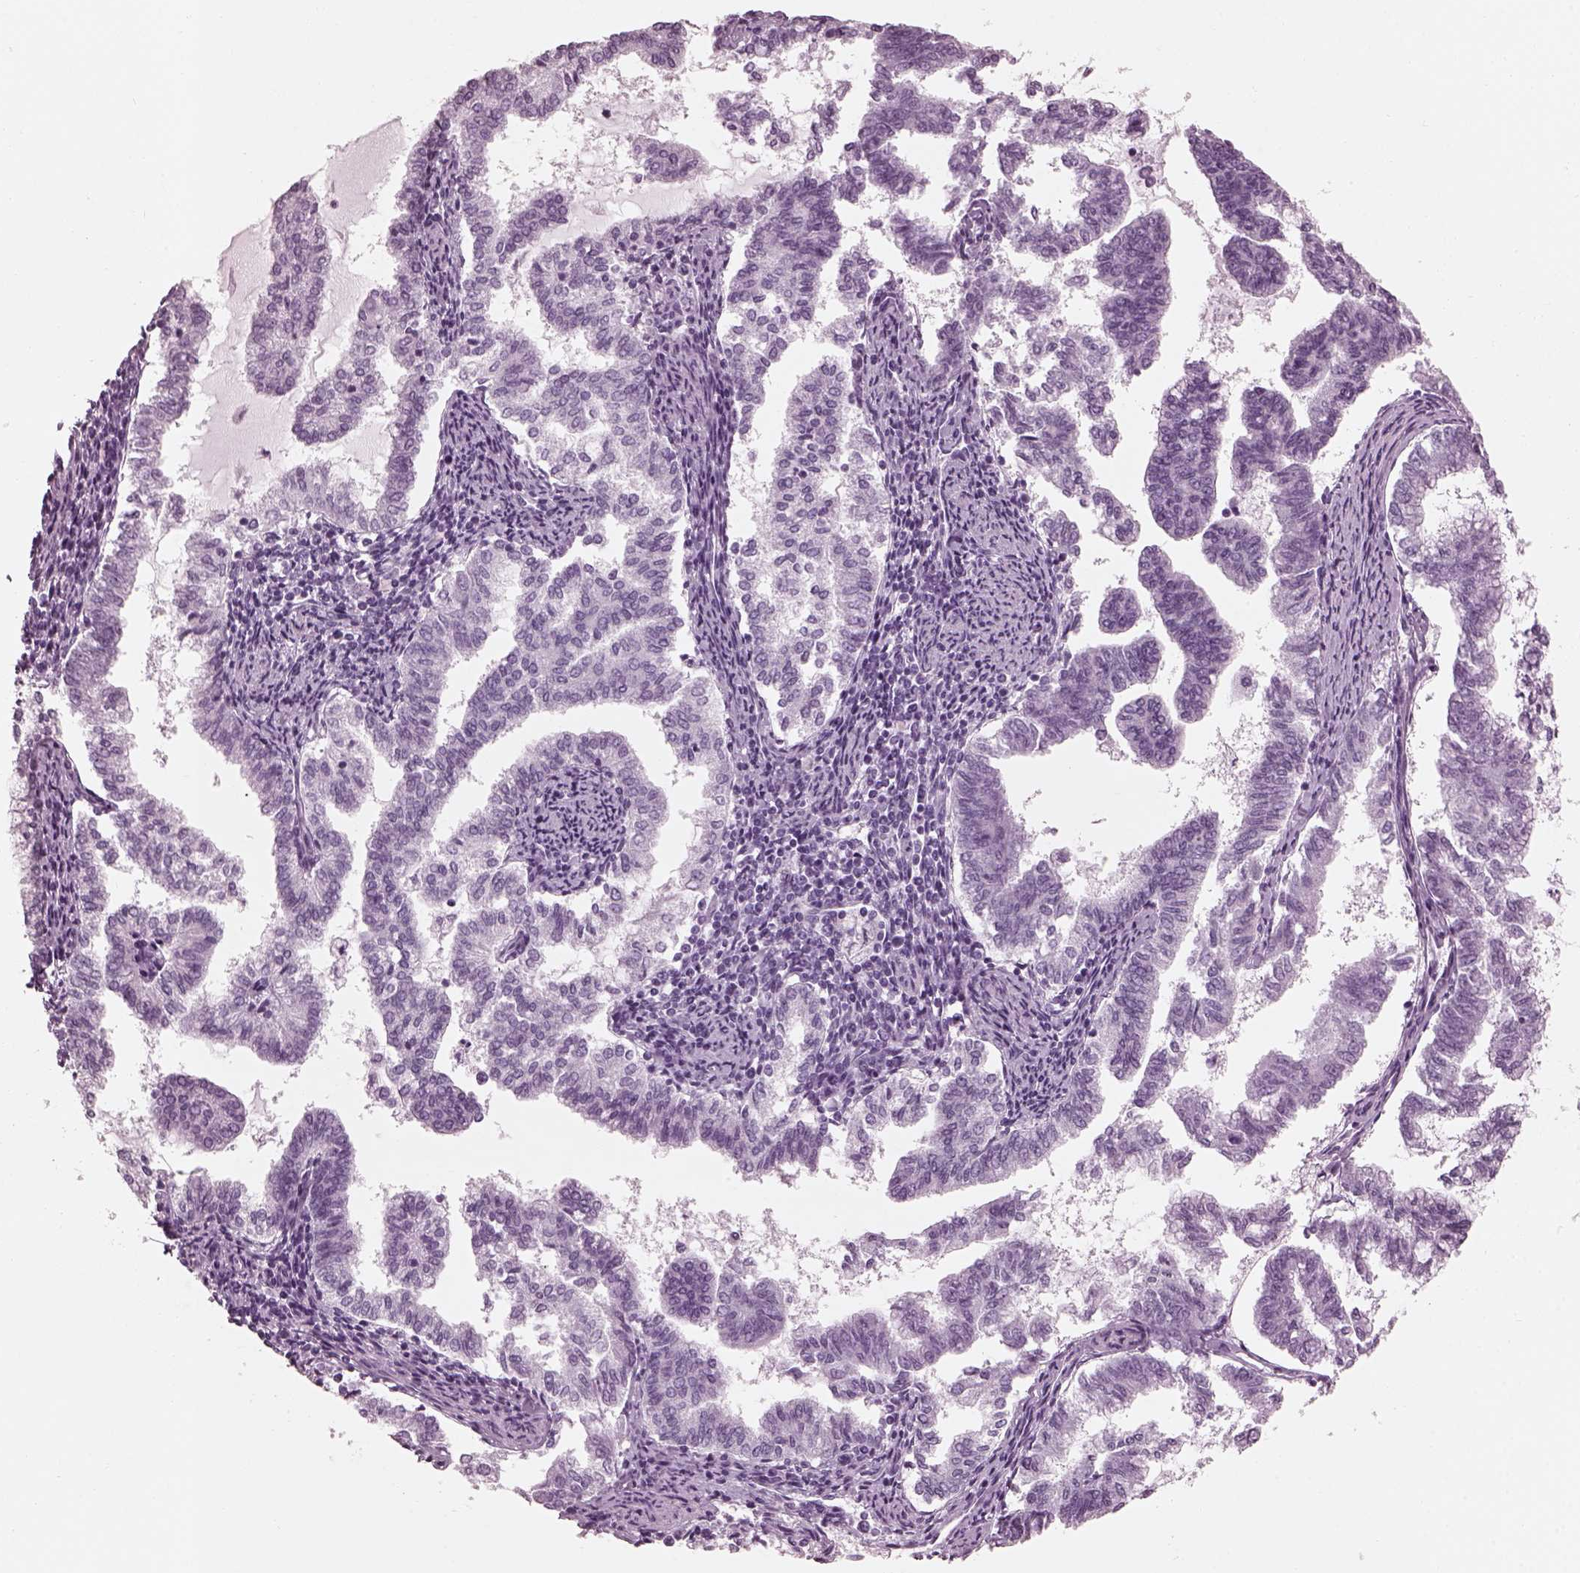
{"staining": {"intensity": "negative", "quantity": "none", "location": "none"}, "tissue": "endometrial cancer", "cell_type": "Tumor cells", "image_type": "cancer", "snomed": [{"axis": "morphology", "description": "Adenocarcinoma, NOS"}, {"axis": "topography", "description": "Endometrium"}], "caption": "DAB (3,3'-diaminobenzidine) immunohistochemical staining of adenocarcinoma (endometrial) shows no significant positivity in tumor cells.", "gene": "TCHHL1", "patient": {"sex": "female", "age": 79}}